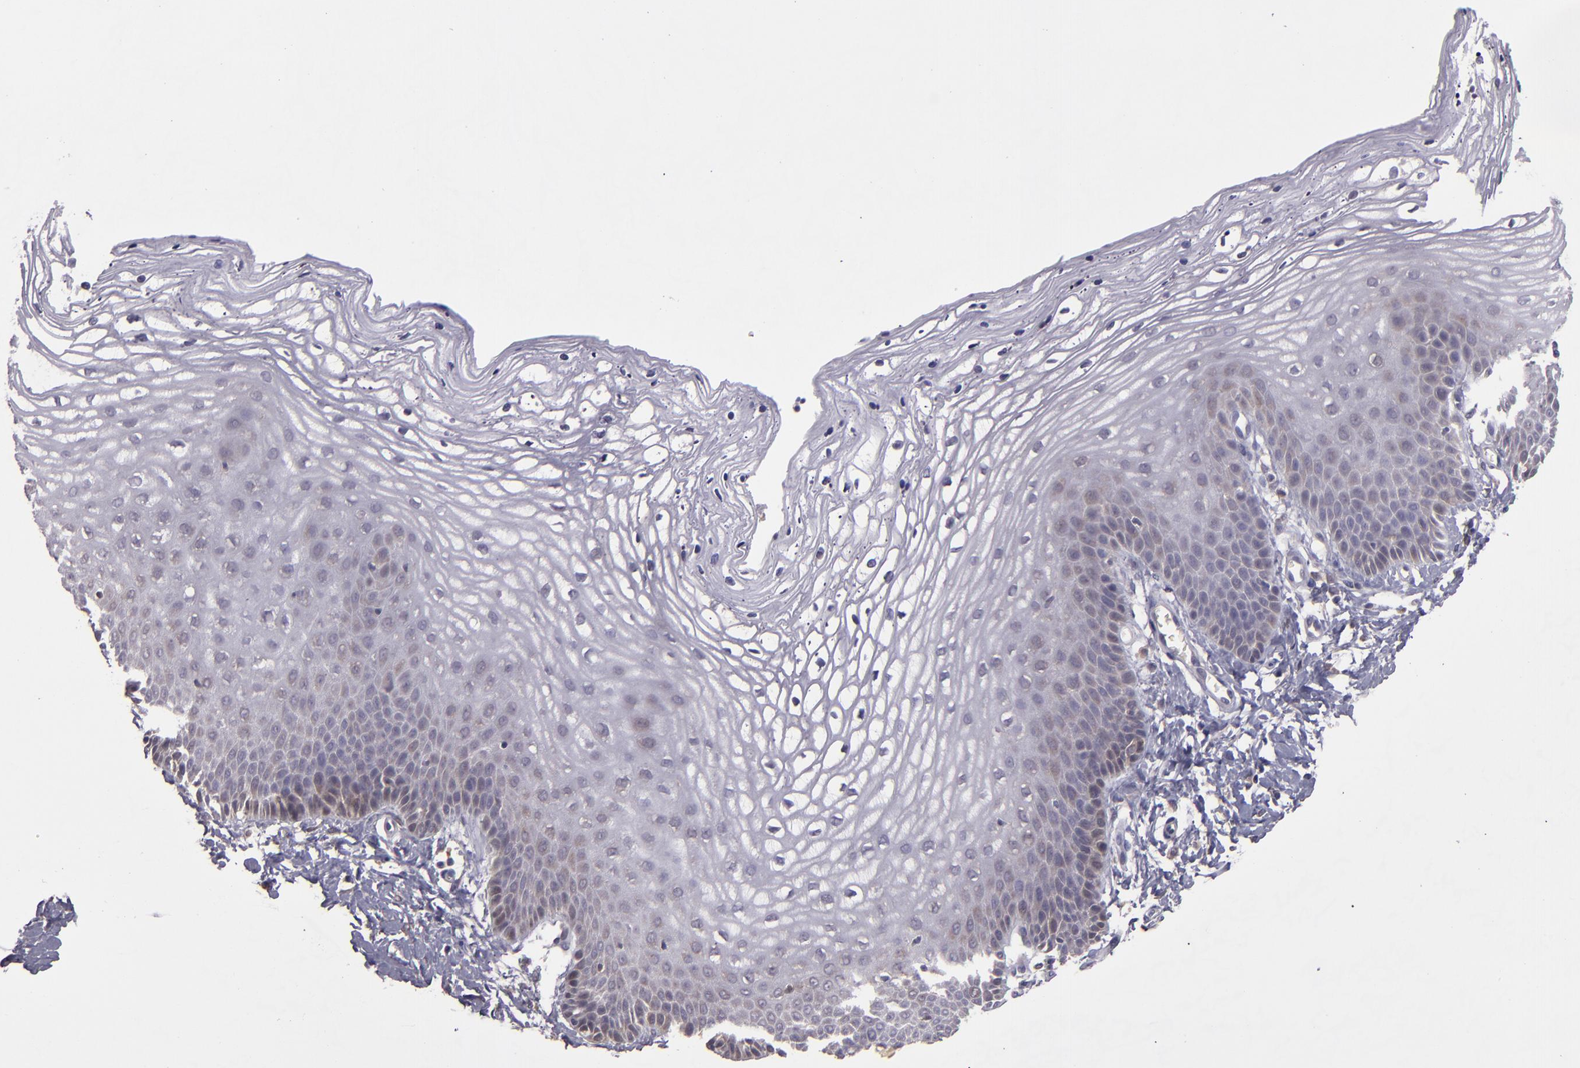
{"staining": {"intensity": "weak", "quantity": "<25%", "location": "cytoplasmic/membranous"}, "tissue": "vagina", "cell_type": "Squamous epithelial cells", "image_type": "normal", "snomed": [{"axis": "morphology", "description": "Normal tissue, NOS"}, {"axis": "topography", "description": "Vagina"}], "caption": "The histopathology image demonstrates no staining of squamous epithelial cells in unremarkable vagina.", "gene": "FHIT", "patient": {"sex": "female", "age": 68}}